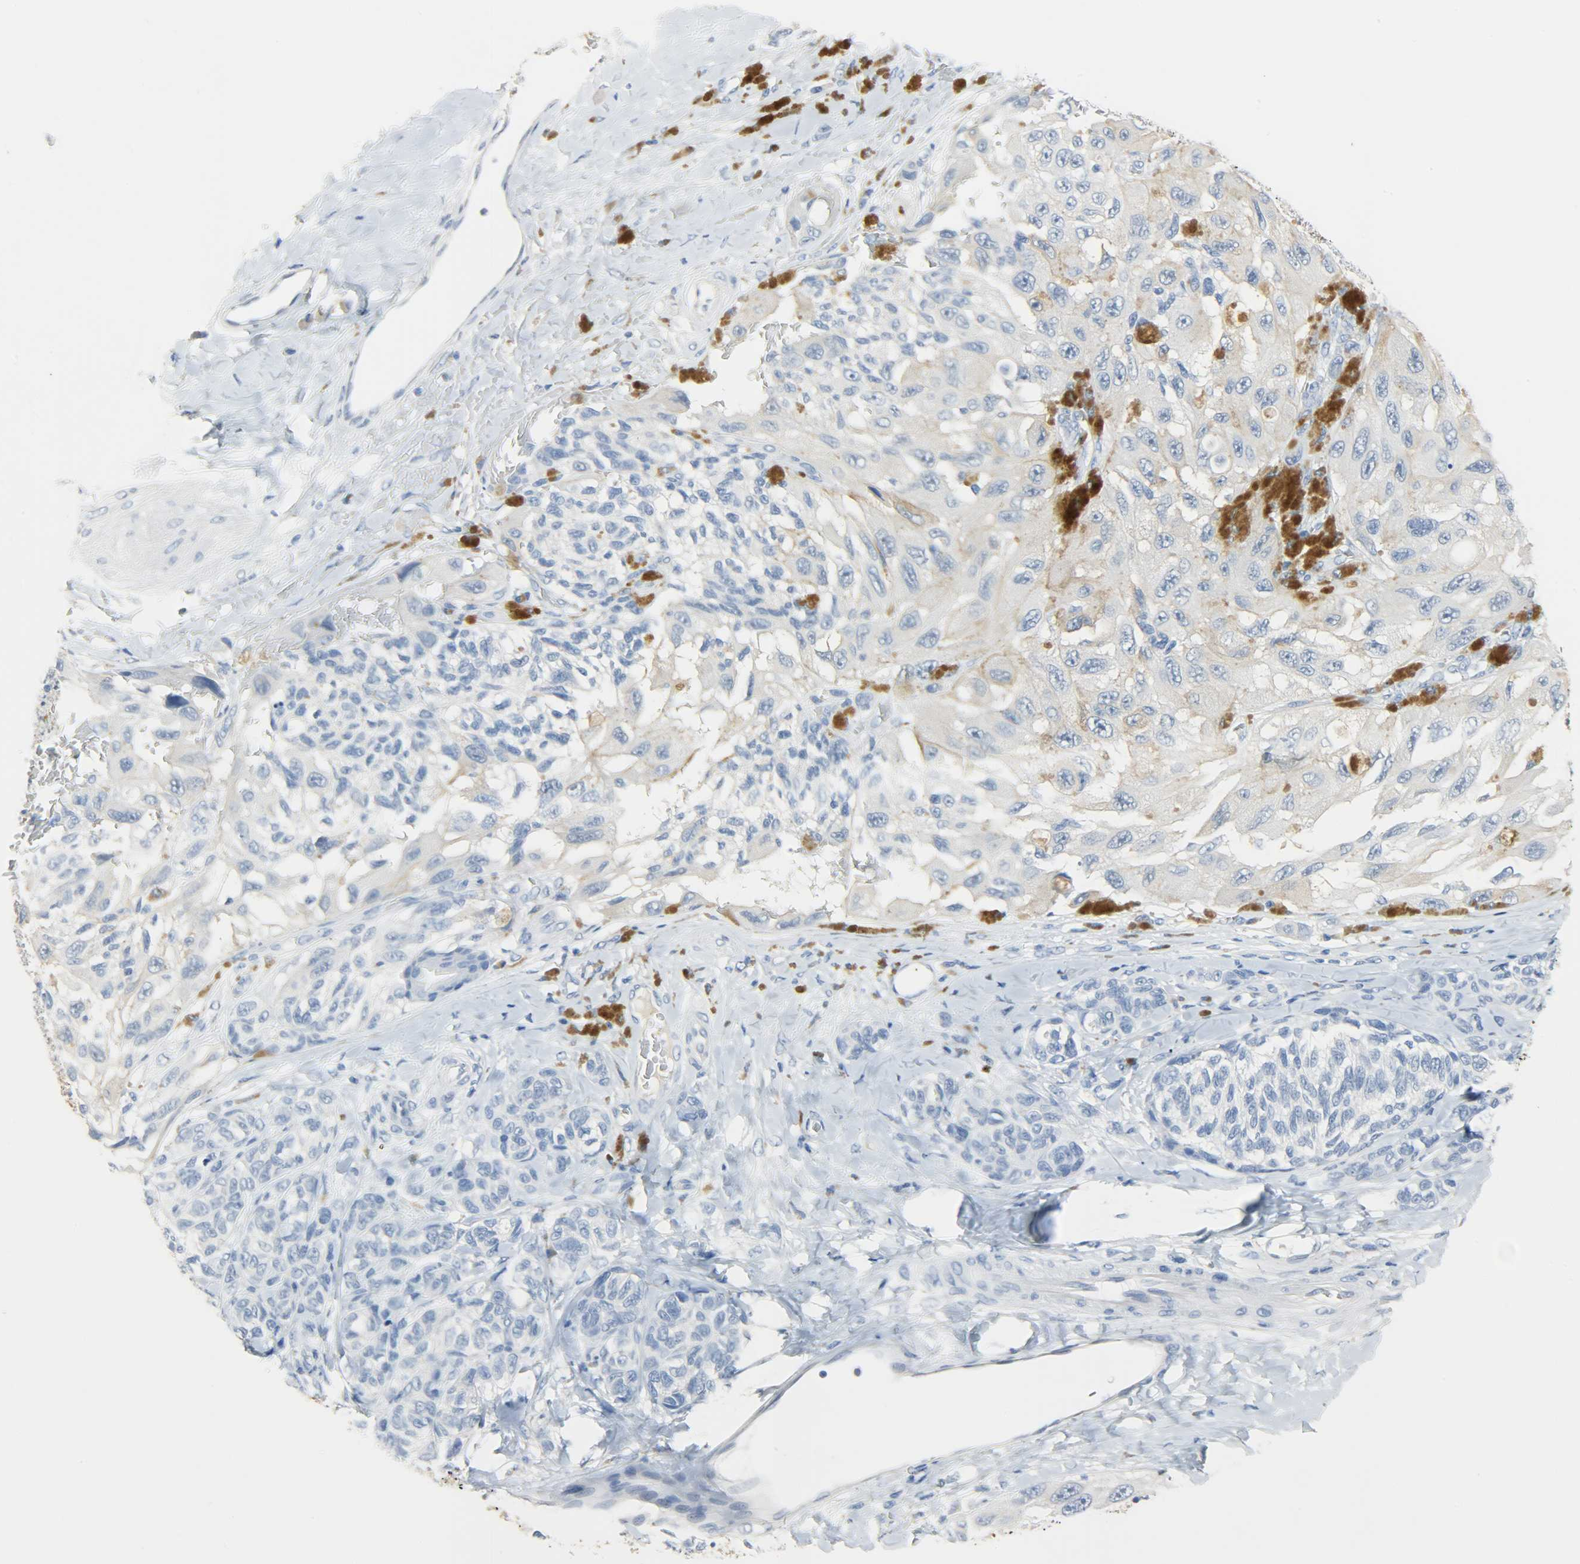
{"staining": {"intensity": "weak", "quantity": "<25%", "location": "cytoplasmic/membranous"}, "tissue": "melanoma", "cell_type": "Tumor cells", "image_type": "cancer", "snomed": [{"axis": "morphology", "description": "Malignant melanoma, NOS"}, {"axis": "topography", "description": "Skin"}], "caption": "Human malignant melanoma stained for a protein using immunohistochemistry (IHC) demonstrates no expression in tumor cells.", "gene": "CRP", "patient": {"sex": "female", "age": 73}}